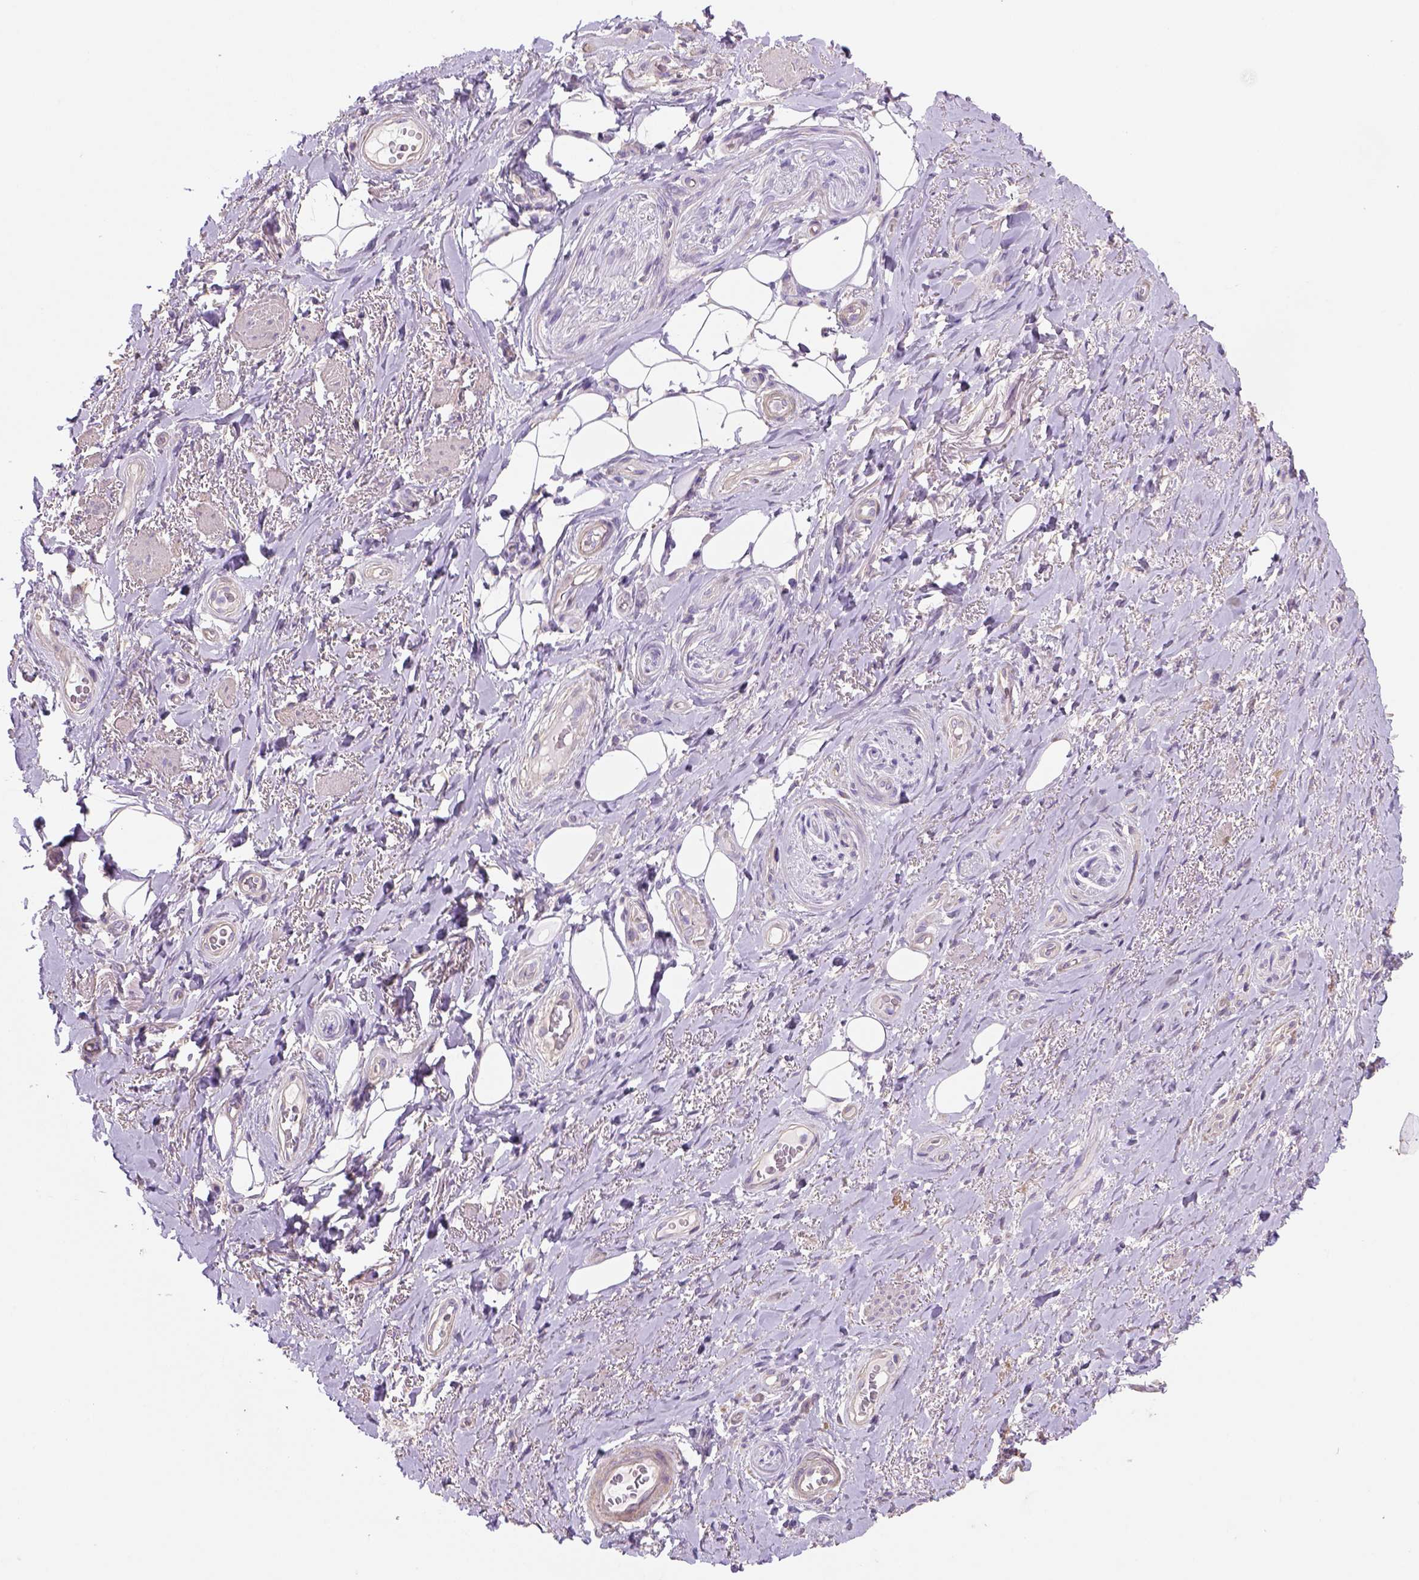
{"staining": {"intensity": "negative", "quantity": "none", "location": "none"}, "tissue": "adipose tissue", "cell_type": "Adipocytes", "image_type": "normal", "snomed": [{"axis": "morphology", "description": "Normal tissue, NOS"}, {"axis": "topography", "description": "Anal"}, {"axis": "topography", "description": "Peripheral nerve tissue"}], "caption": "Adipocytes are negative for protein expression in unremarkable human adipose tissue. (Stains: DAB immunohistochemistry (IHC) with hematoxylin counter stain, Microscopy: brightfield microscopy at high magnification).", "gene": "HTRA1", "patient": {"sex": "male", "age": 53}}